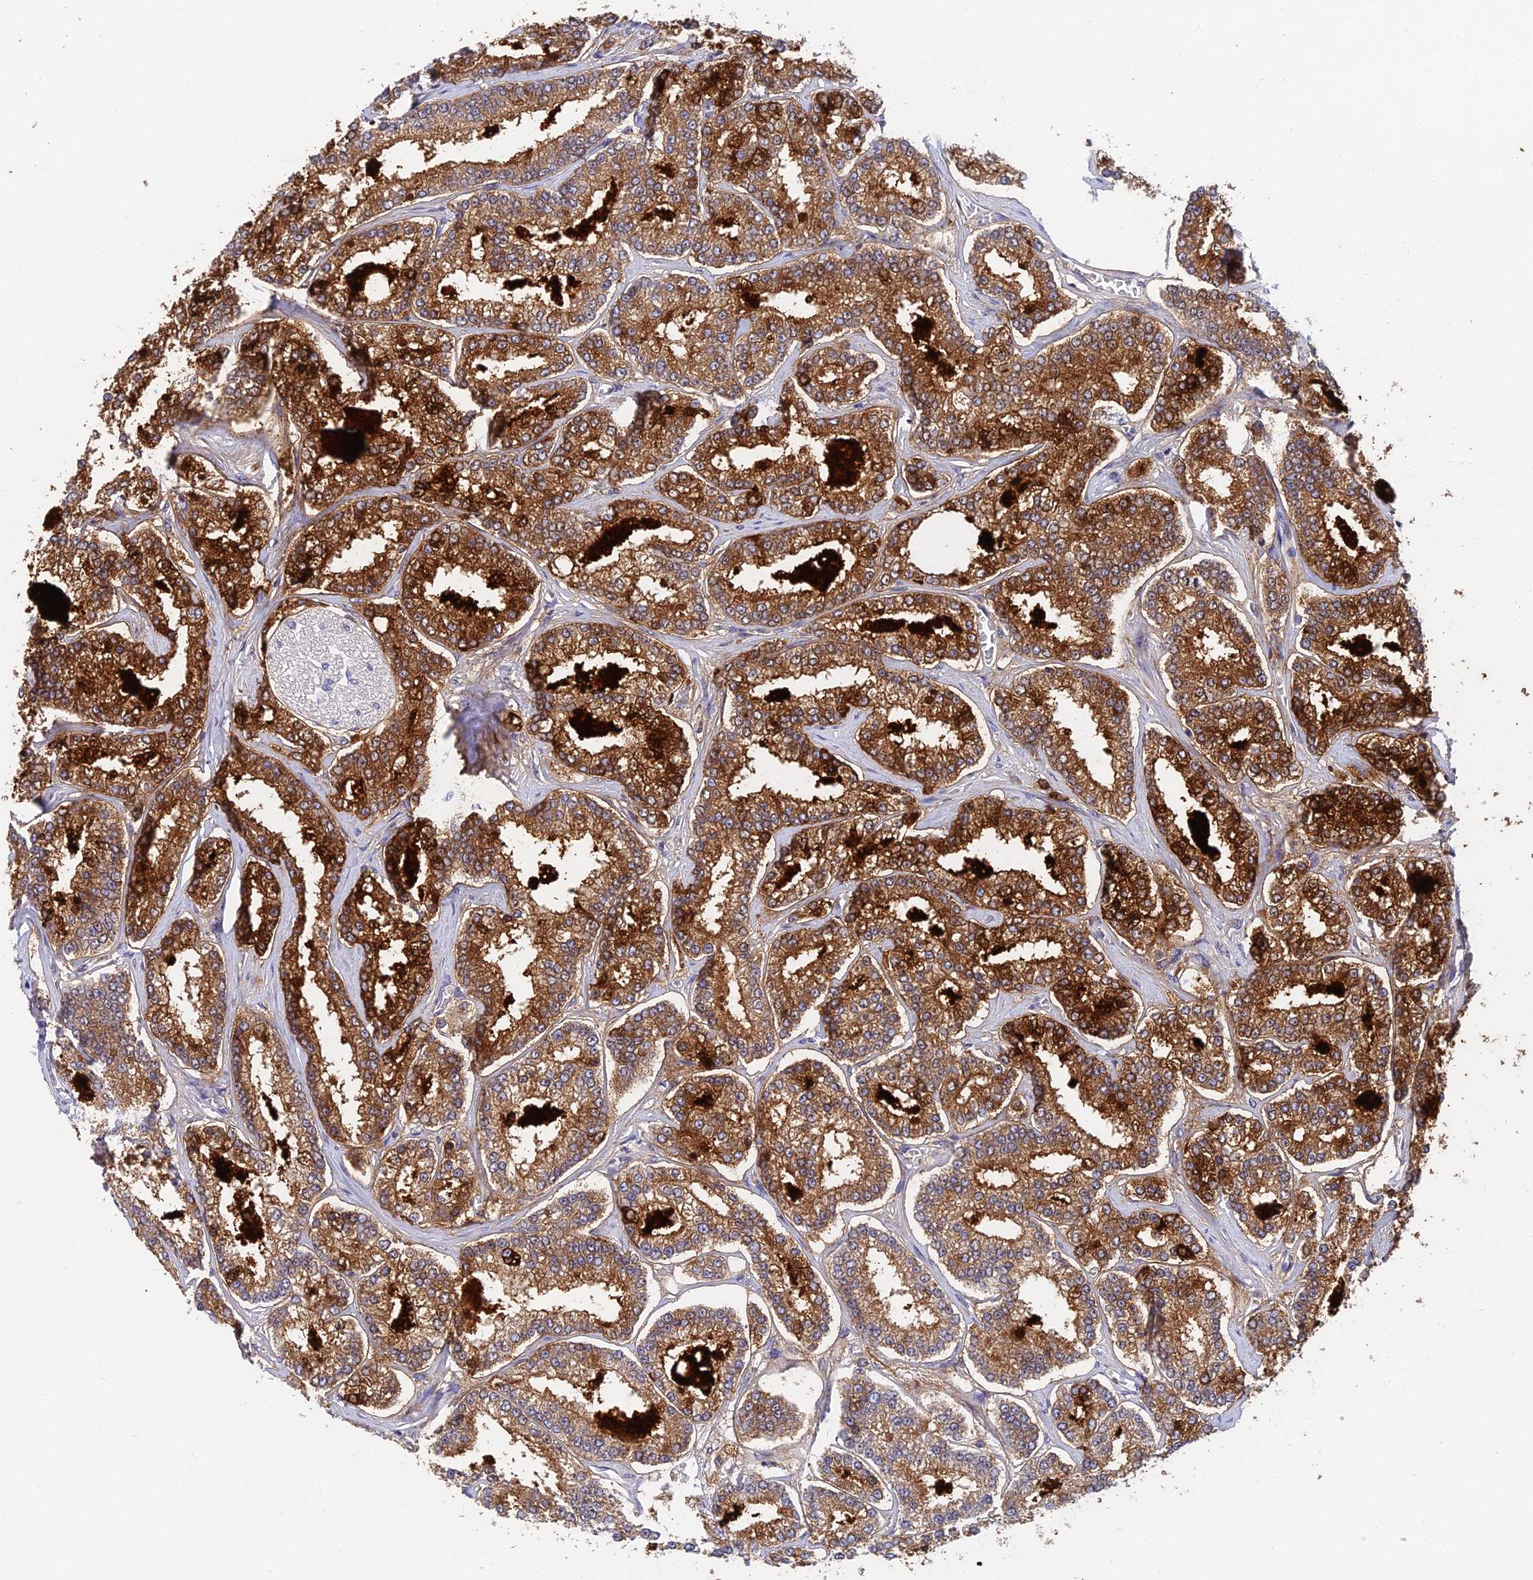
{"staining": {"intensity": "strong", "quantity": "25%-75%", "location": "cytoplasmic/membranous"}, "tissue": "prostate cancer", "cell_type": "Tumor cells", "image_type": "cancer", "snomed": [{"axis": "morphology", "description": "Normal tissue, NOS"}, {"axis": "morphology", "description": "Adenocarcinoma, High grade"}, {"axis": "topography", "description": "Prostate"}], "caption": "An immunohistochemistry histopathology image of neoplastic tissue is shown. Protein staining in brown highlights strong cytoplasmic/membranous positivity in prostate cancer (high-grade adenocarcinoma) within tumor cells.", "gene": "NSMCE1", "patient": {"sex": "male", "age": 83}}